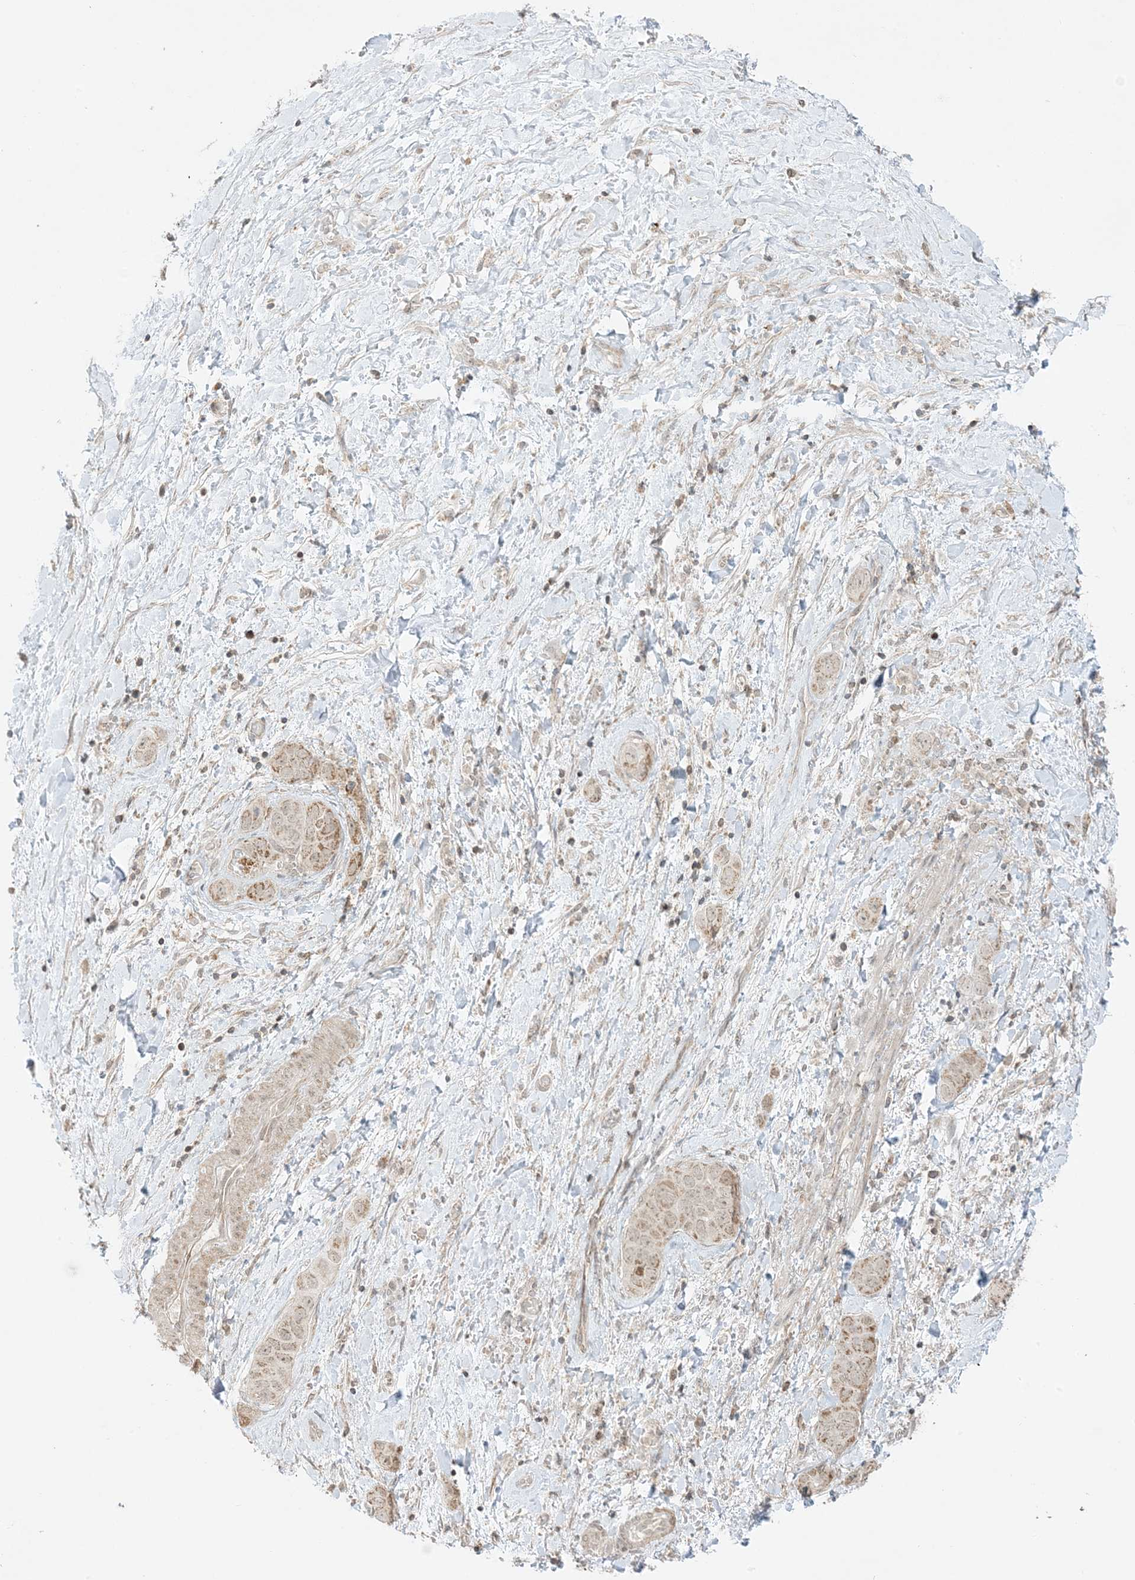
{"staining": {"intensity": "moderate", "quantity": ">75%", "location": "cytoplasmic/membranous"}, "tissue": "liver cancer", "cell_type": "Tumor cells", "image_type": "cancer", "snomed": [{"axis": "morphology", "description": "Cholangiocarcinoma"}, {"axis": "topography", "description": "Liver"}], "caption": "A histopathology image of liver cholangiocarcinoma stained for a protein exhibits moderate cytoplasmic/membranous brown staining in tumor cells.", "gene": "PHLDB2", "patient": {"sex": "female", "age": 52}}